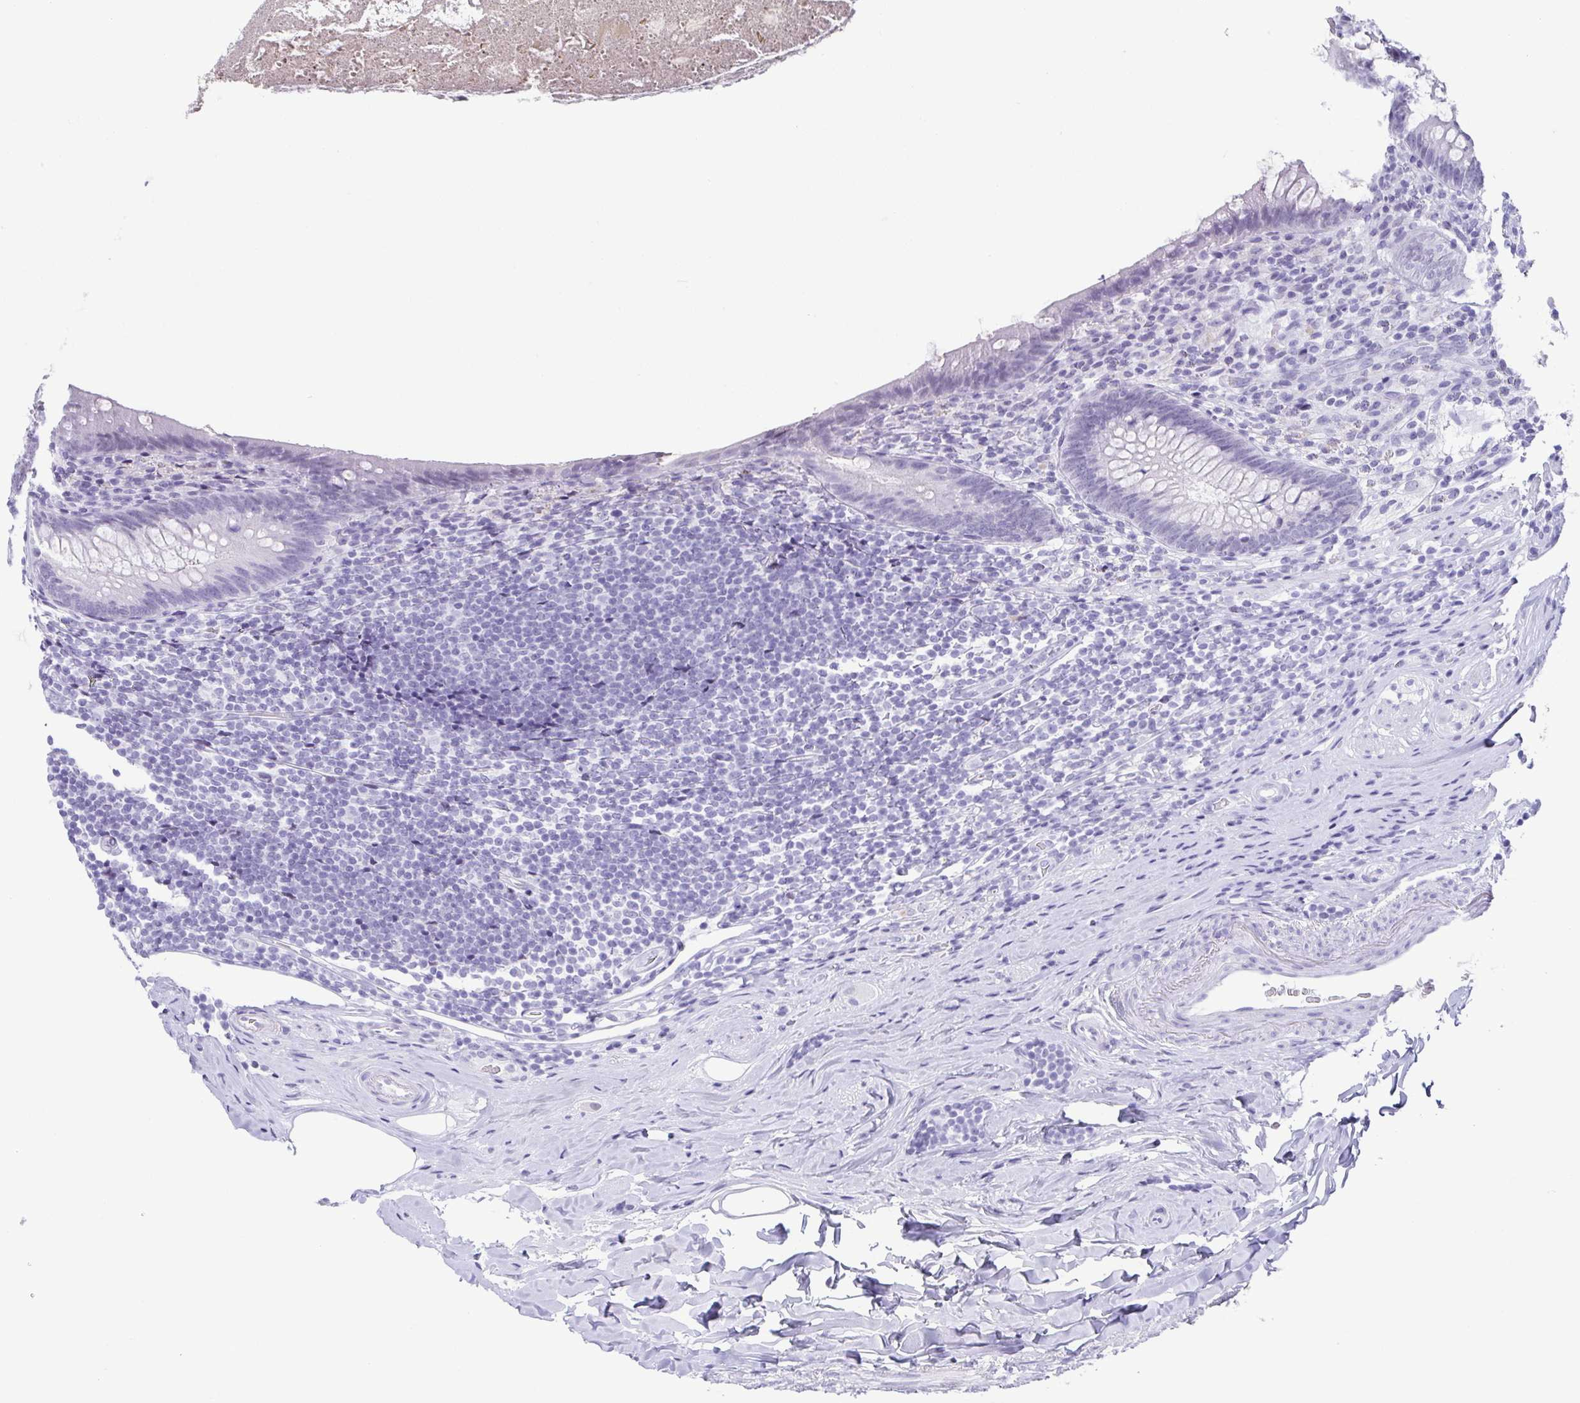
{"staining": {"intensity": "negative", "quantity": "none", "location": "none"}, "tissue": "appendix", "cell_type": "Glandular cells", "image_type": "normal", "snomed": [{"axis": "morphology", "description": "Normal tissue, NOS"}, {"axis": "topography", "description": "Appendix"}], "caption": "IHC image of unremarkable appendix: human appendix stained with DAB (3,3'-diaminobenzidine) demonstrates no significant protein staining in glandular cells. (DAB (3,3'-diaminobenzidine) immunohistochemistry with hematoxylin counter stain).", "gene": "ESX1", "patient": {"sex": "male", "age": 47}}